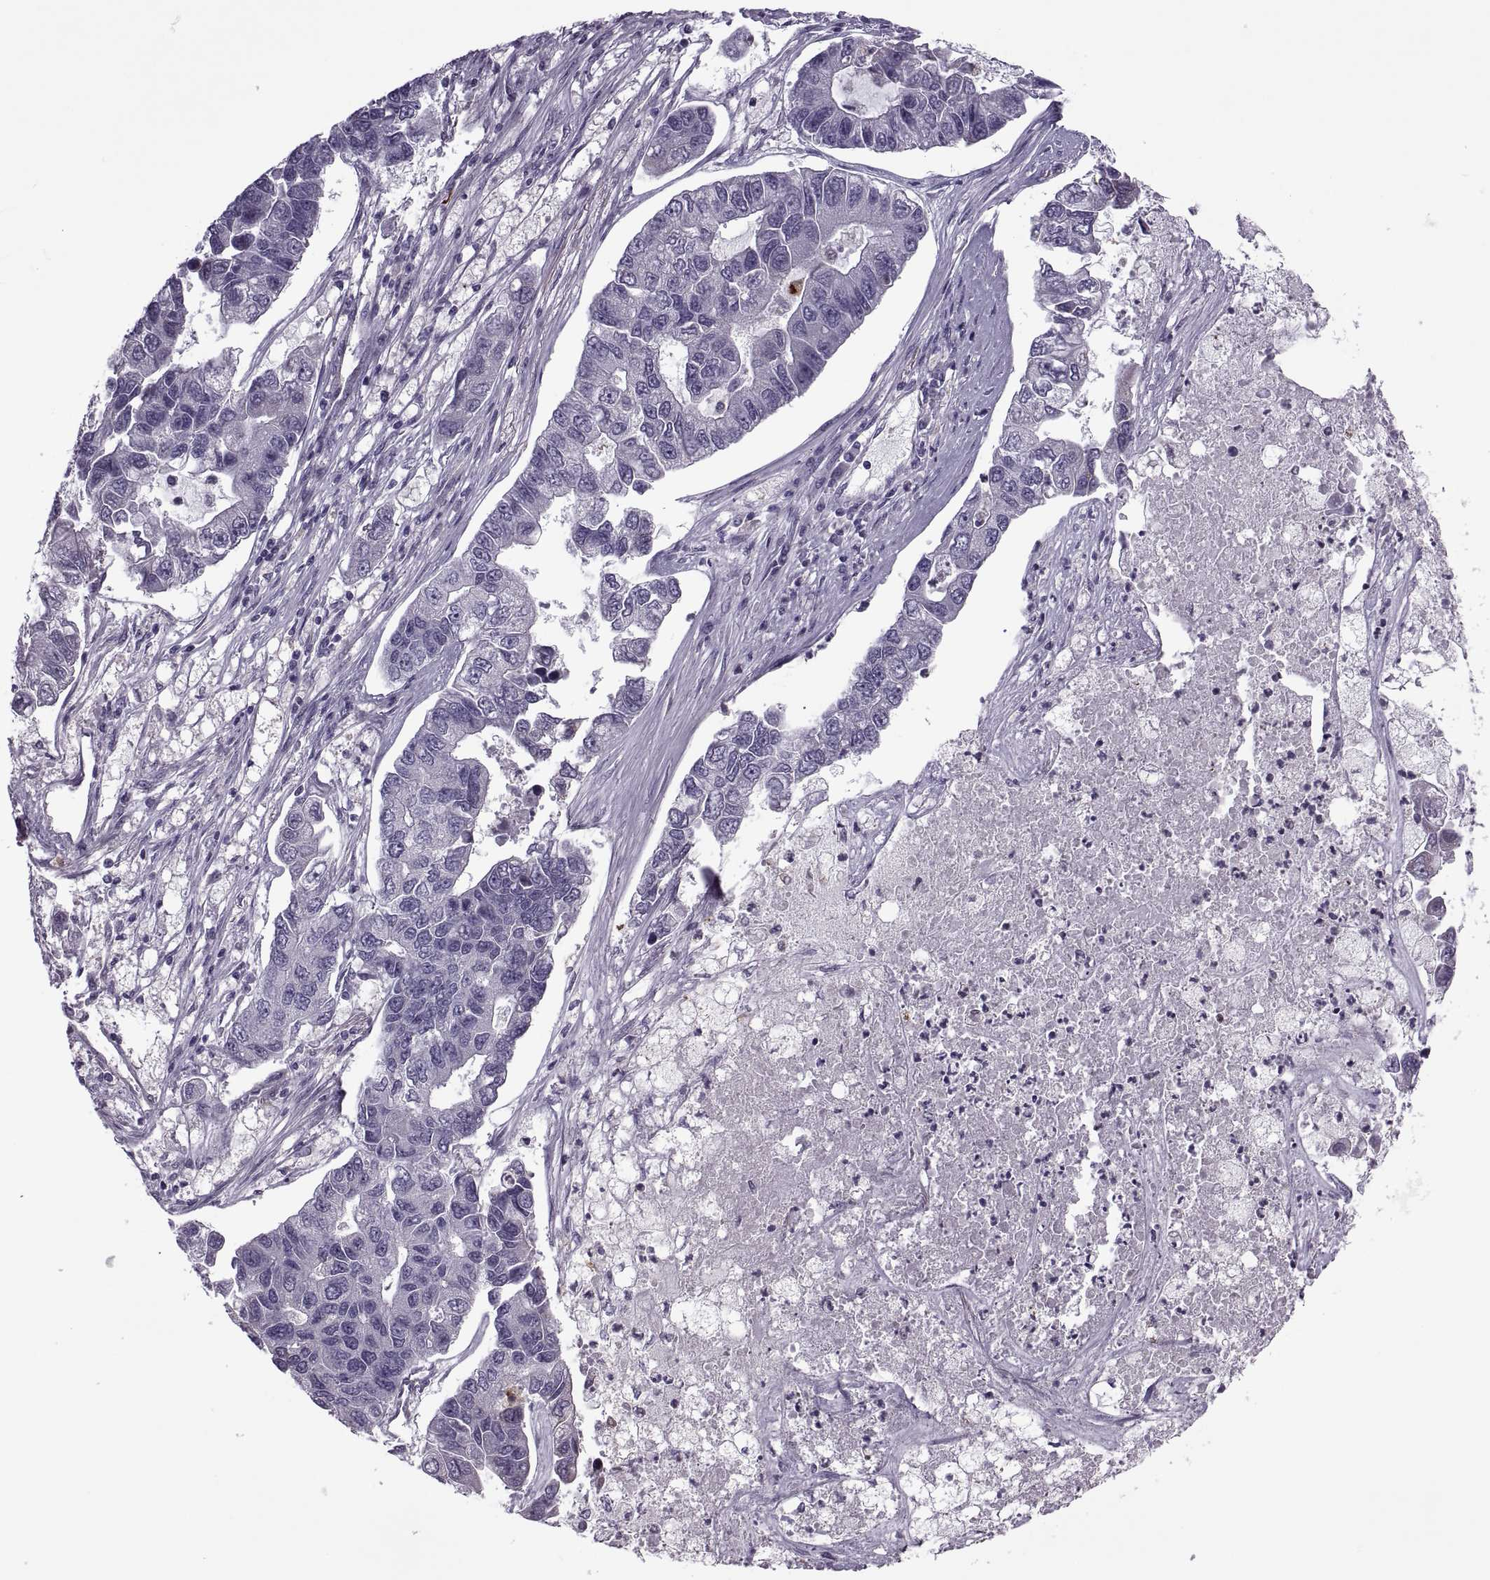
{"staining": {"intensity": "negative", "quantity": "none", "location": "none"}, "tissue": "lung cancer", "cell_type": "Tumor cells", "image_type": "cancer", "snomed": [{"axis": "morphology", "description": "Adenocarcinoma, NOS"}, {"axis": "topography", "description": "Bronchus"}, {"axis": "topography", "description": "Lung"}], "caption": "An IHC image of lung adenocarcinoma is shown. There is no staining in tumor cells of lung adenocarcinoma.", "gene": "ODF3", "patient": {"sex": "female", "age": 51}}